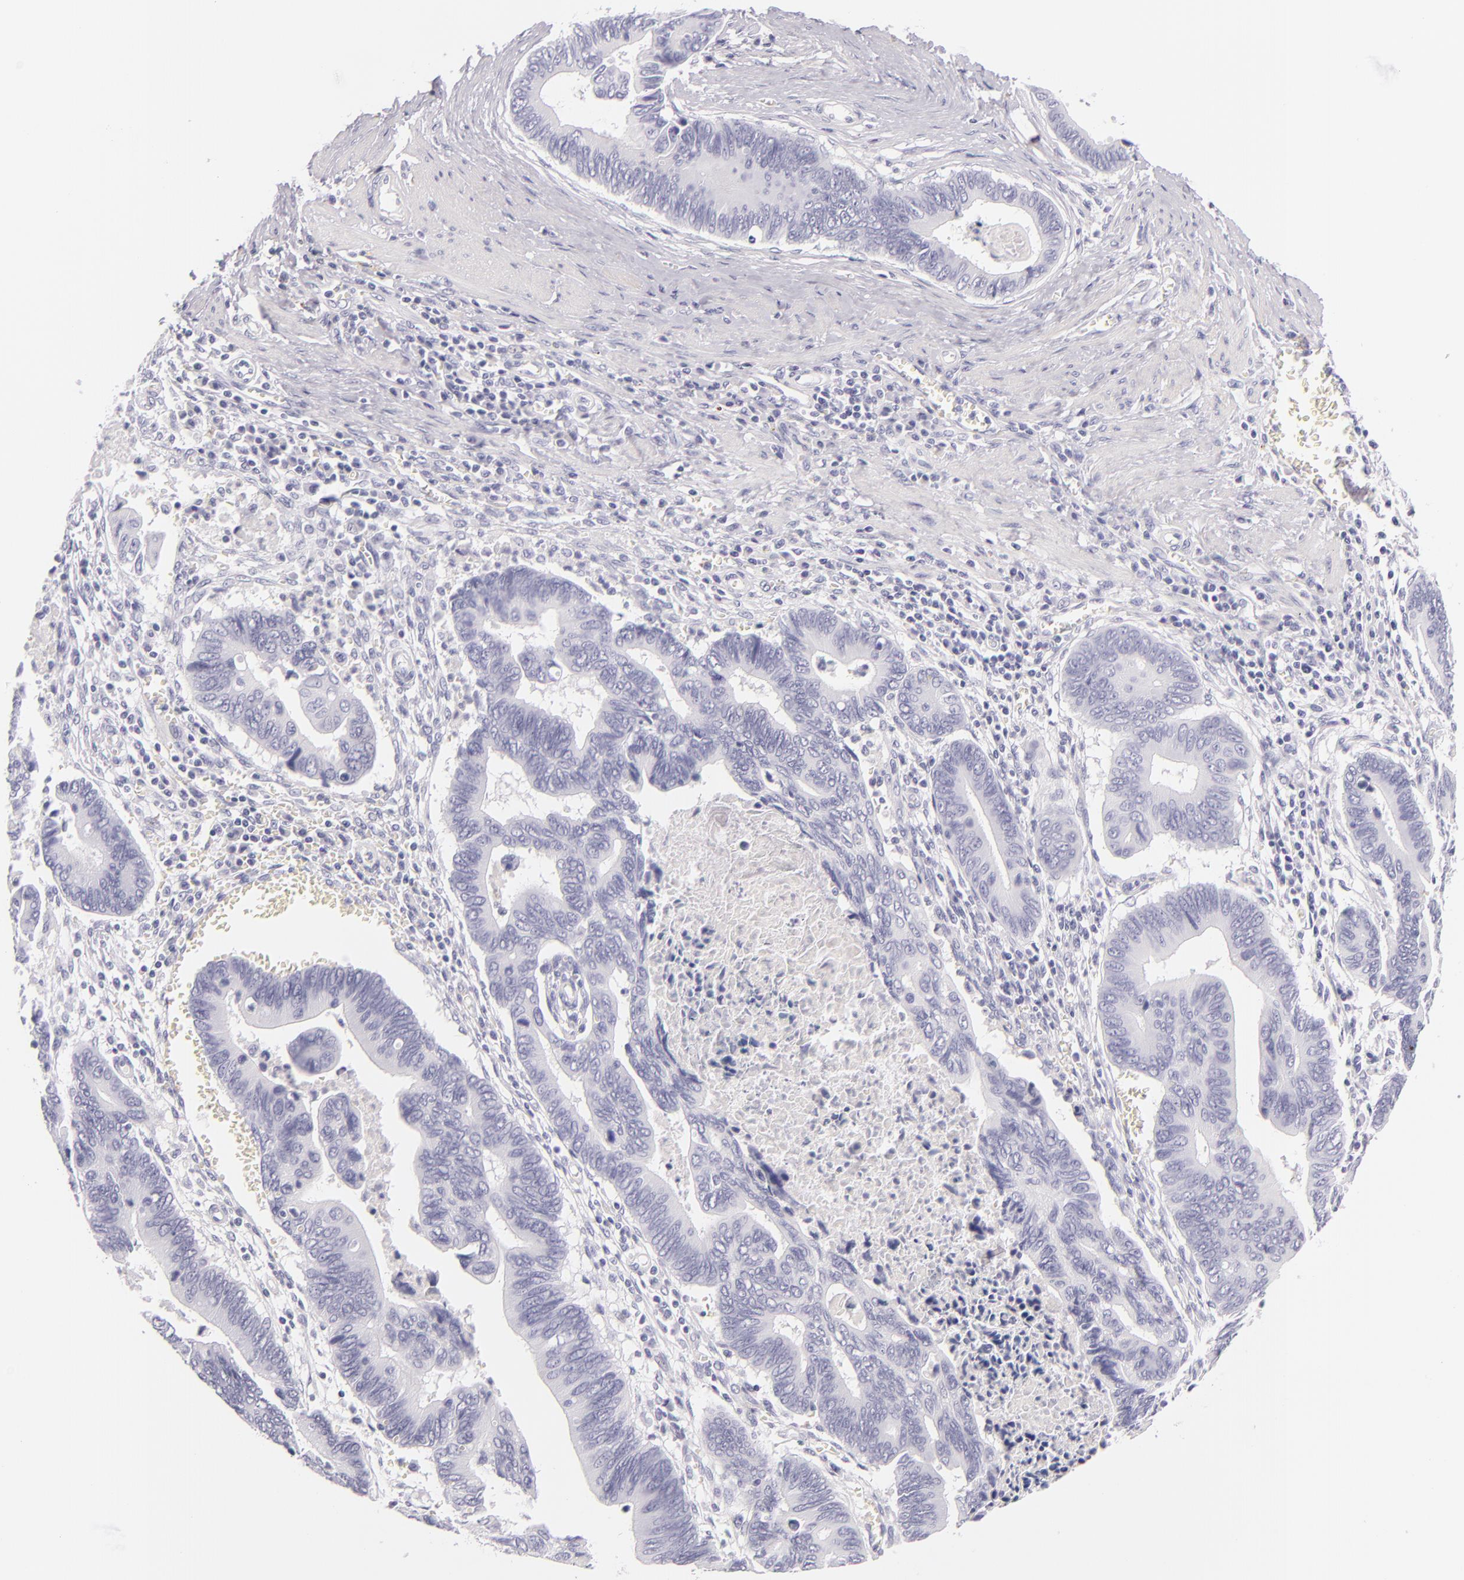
{"staining": {"intensity": "negative", "quantity": "none", "location": "none"}, "tissue": "pancreatic cancer", "cell_type": "Tumor cells", "image_type": "cancer", "snomed": [{"axis": "morphology", "description": "Adenocarcinoma, NOS"}, {"axis": "topography", "description": "Pancreas"}], "caption": "An immunohistochemistry micrograph of pancreatic adenocarcinoma is shown. There is no staining in tumor cells of pancreatic adenocarcinoma.", "gene": "INA", "patient": {"sex": "female", "age": 70}}